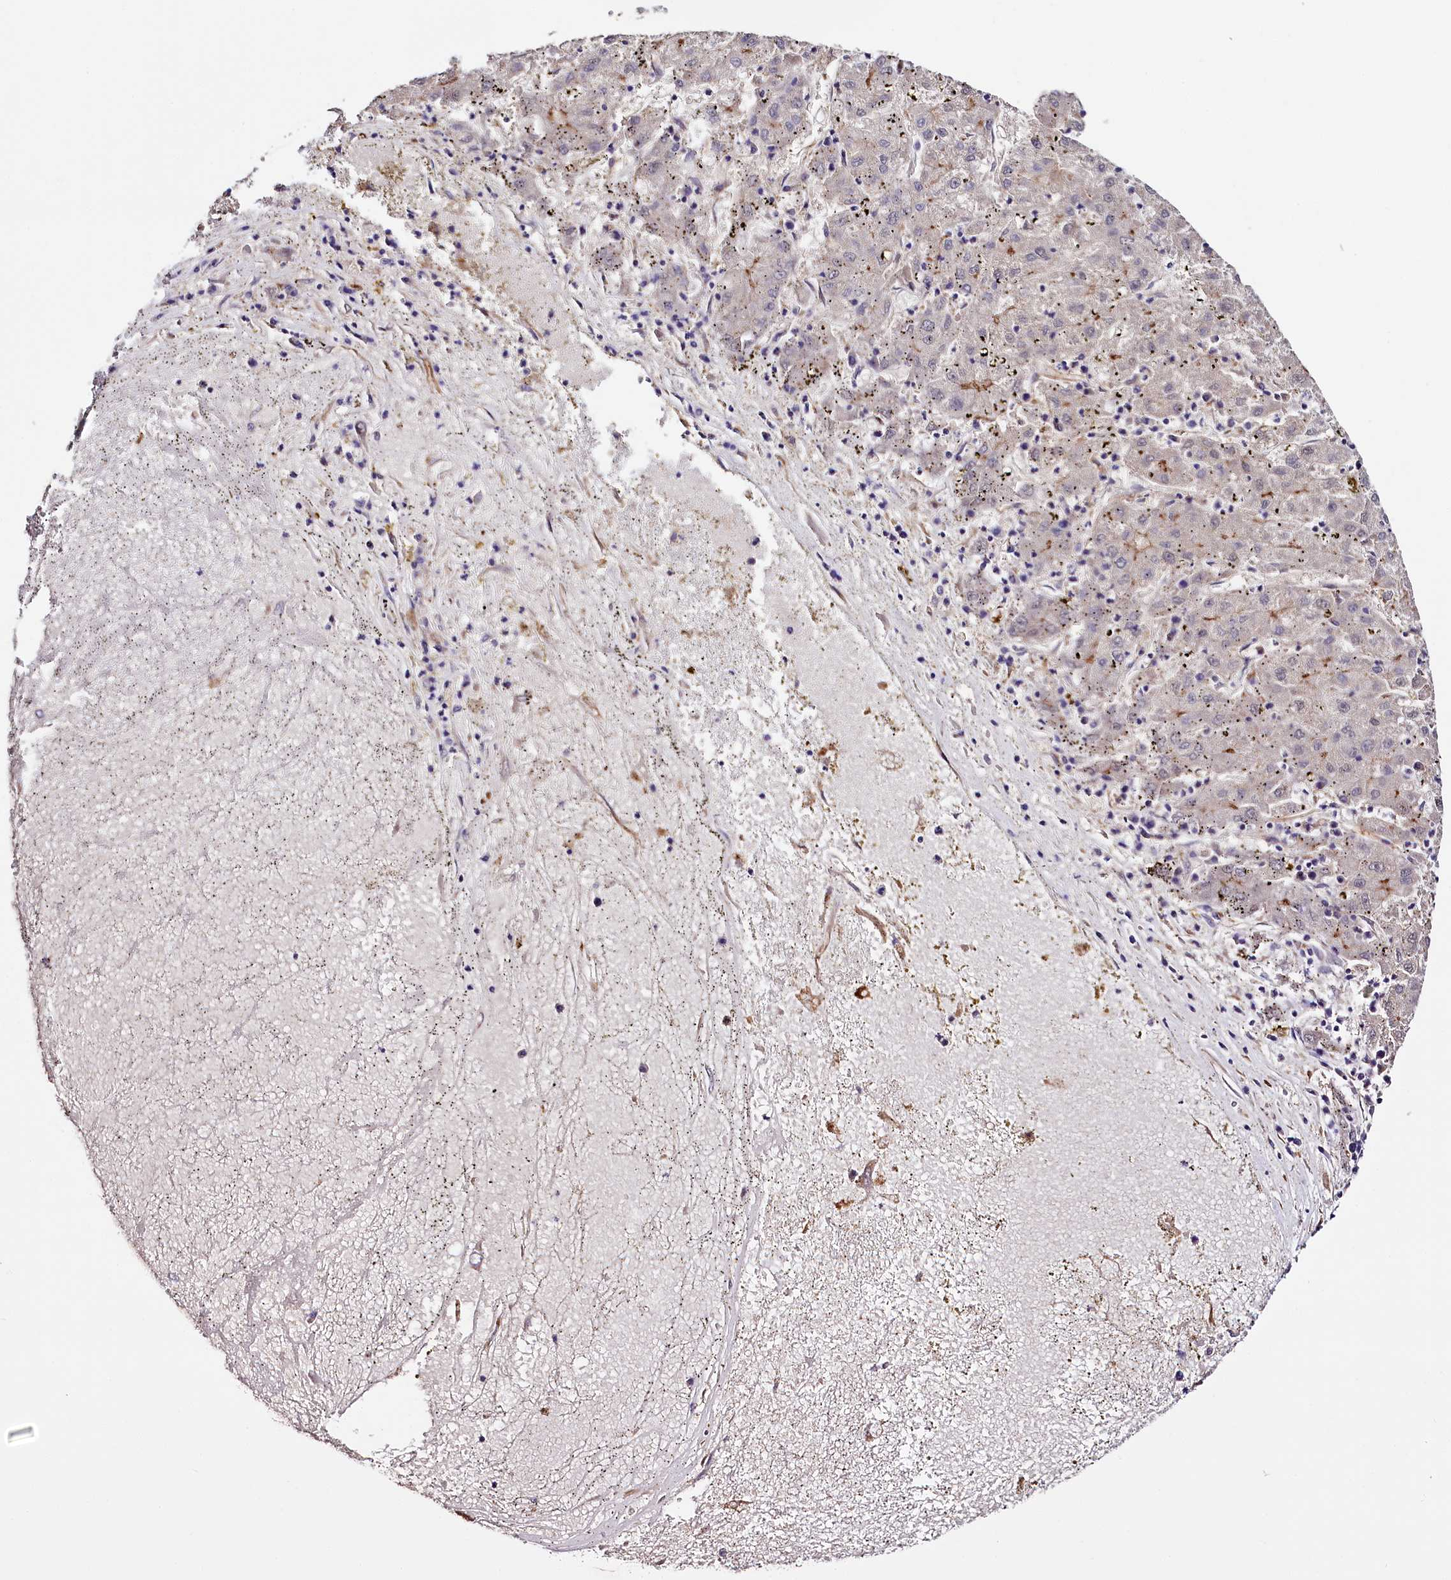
{"staining": {"intensity": "negative", "quantity": "none", "location": "none"}, "tissue": "liver cancer", "cell_type": "Tumor cells", "image_type": "cancer", "snomed": [{"axis": "morphology", "description": "Carcinoma, Hepatocellular, NOS"}, {"axis": "topography", "description": "Liver"}], "caption": "Liver cancer was stained to show a protein in brown. There is no significant expression in tumor cells.", "gene": "TTC12", "patient": {"sex": "male", "age": 72}}